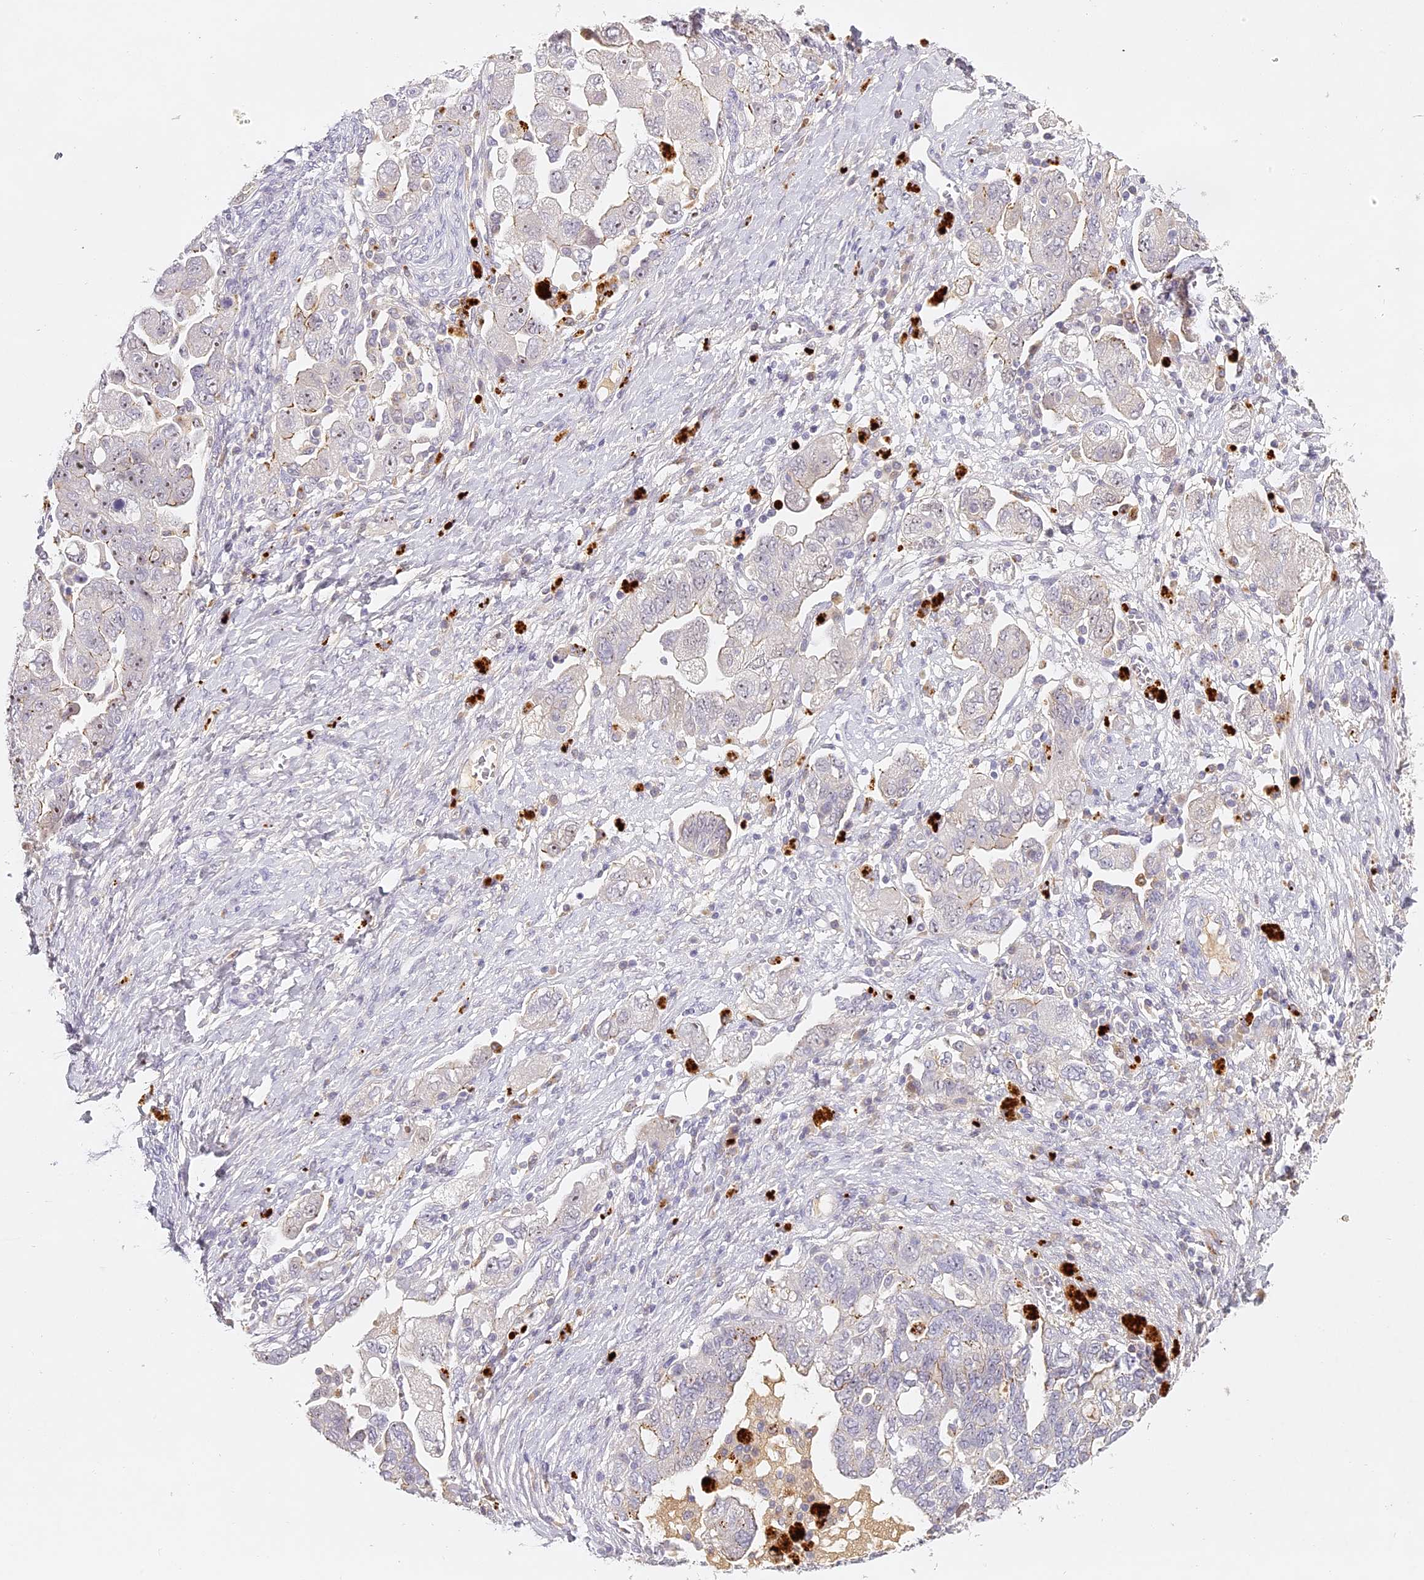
{"staining": {"intensity": "negative", "quantity": "none", "location": "none"}, "tissue": "ovarian cancer", "cell_type": "Tumor cells", "image_type": "cancer", "snomed": [{"axis": "morphology", "description": "Carcinoma, NOS"}, {"axis": "morphology", "description": "Cystadenocarcinoma, serous, NOS"}, {"axis": "topography", "description": "Ovary"}], "caption": "A histopathology image of human ovarian cancer (serous cystadenocarcinoma) is negative for staining in tumor cells.", "gene": "ELL3", "patient": {"sex": "female", "age": 69}}